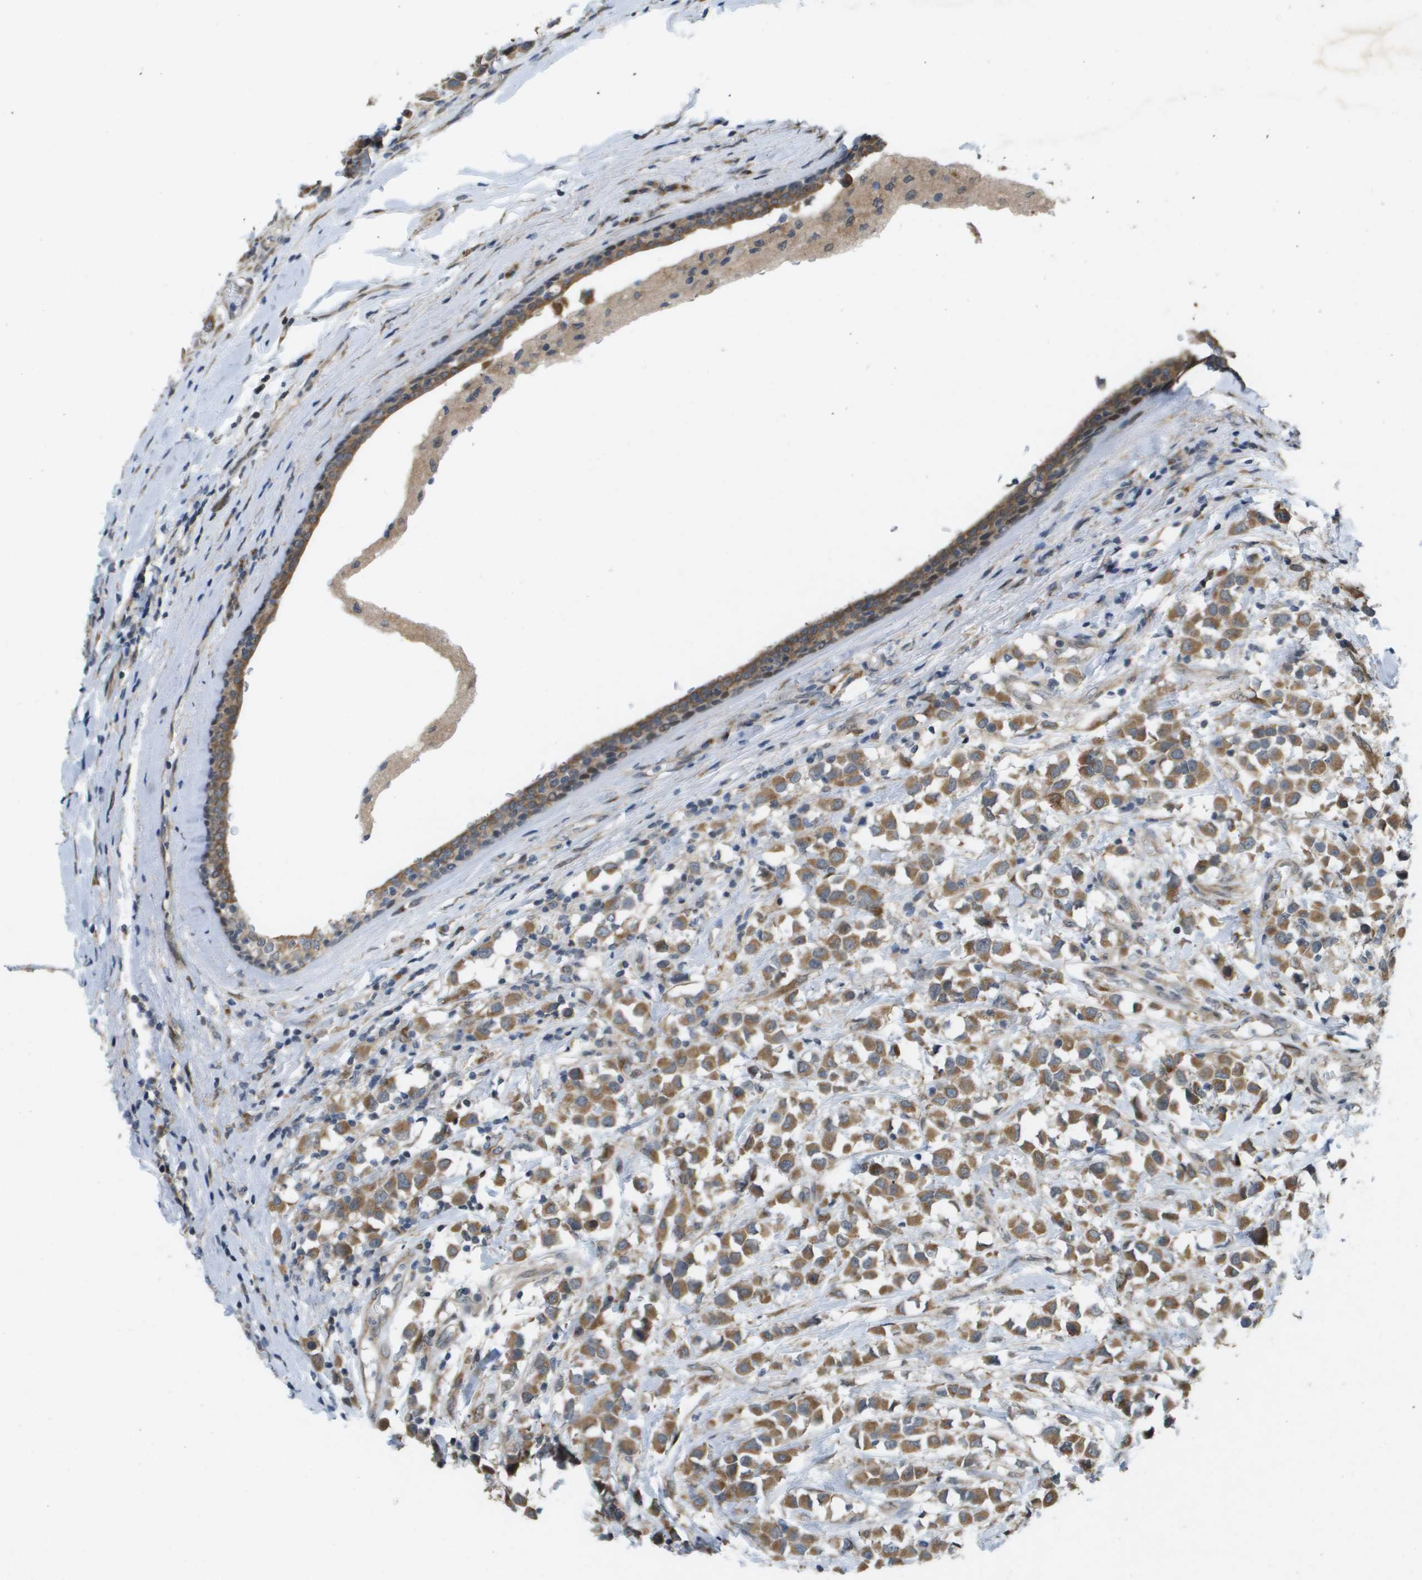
{"staining": {"intensity": "moderate", "quantity": ">75%", "location": "cytoplasmic/membranous"}, "tissue": "breast cancer", "cell_type": "Tumor cells", "image_type": "cancer", "snomed": [{"axis": "morphology", "description": "Duct carcinoma"}, {"axis": "topography", "description": "Breast"}], "caption": "Breast intraductal carcinoma was stained to show a protein in brown. There is medium levels of moderate cytoplasmic/membranous staining in approximately >75% of tumor cells.", "gene": "IFNLR1", "patient": {"sex": "female", "age": 61}}